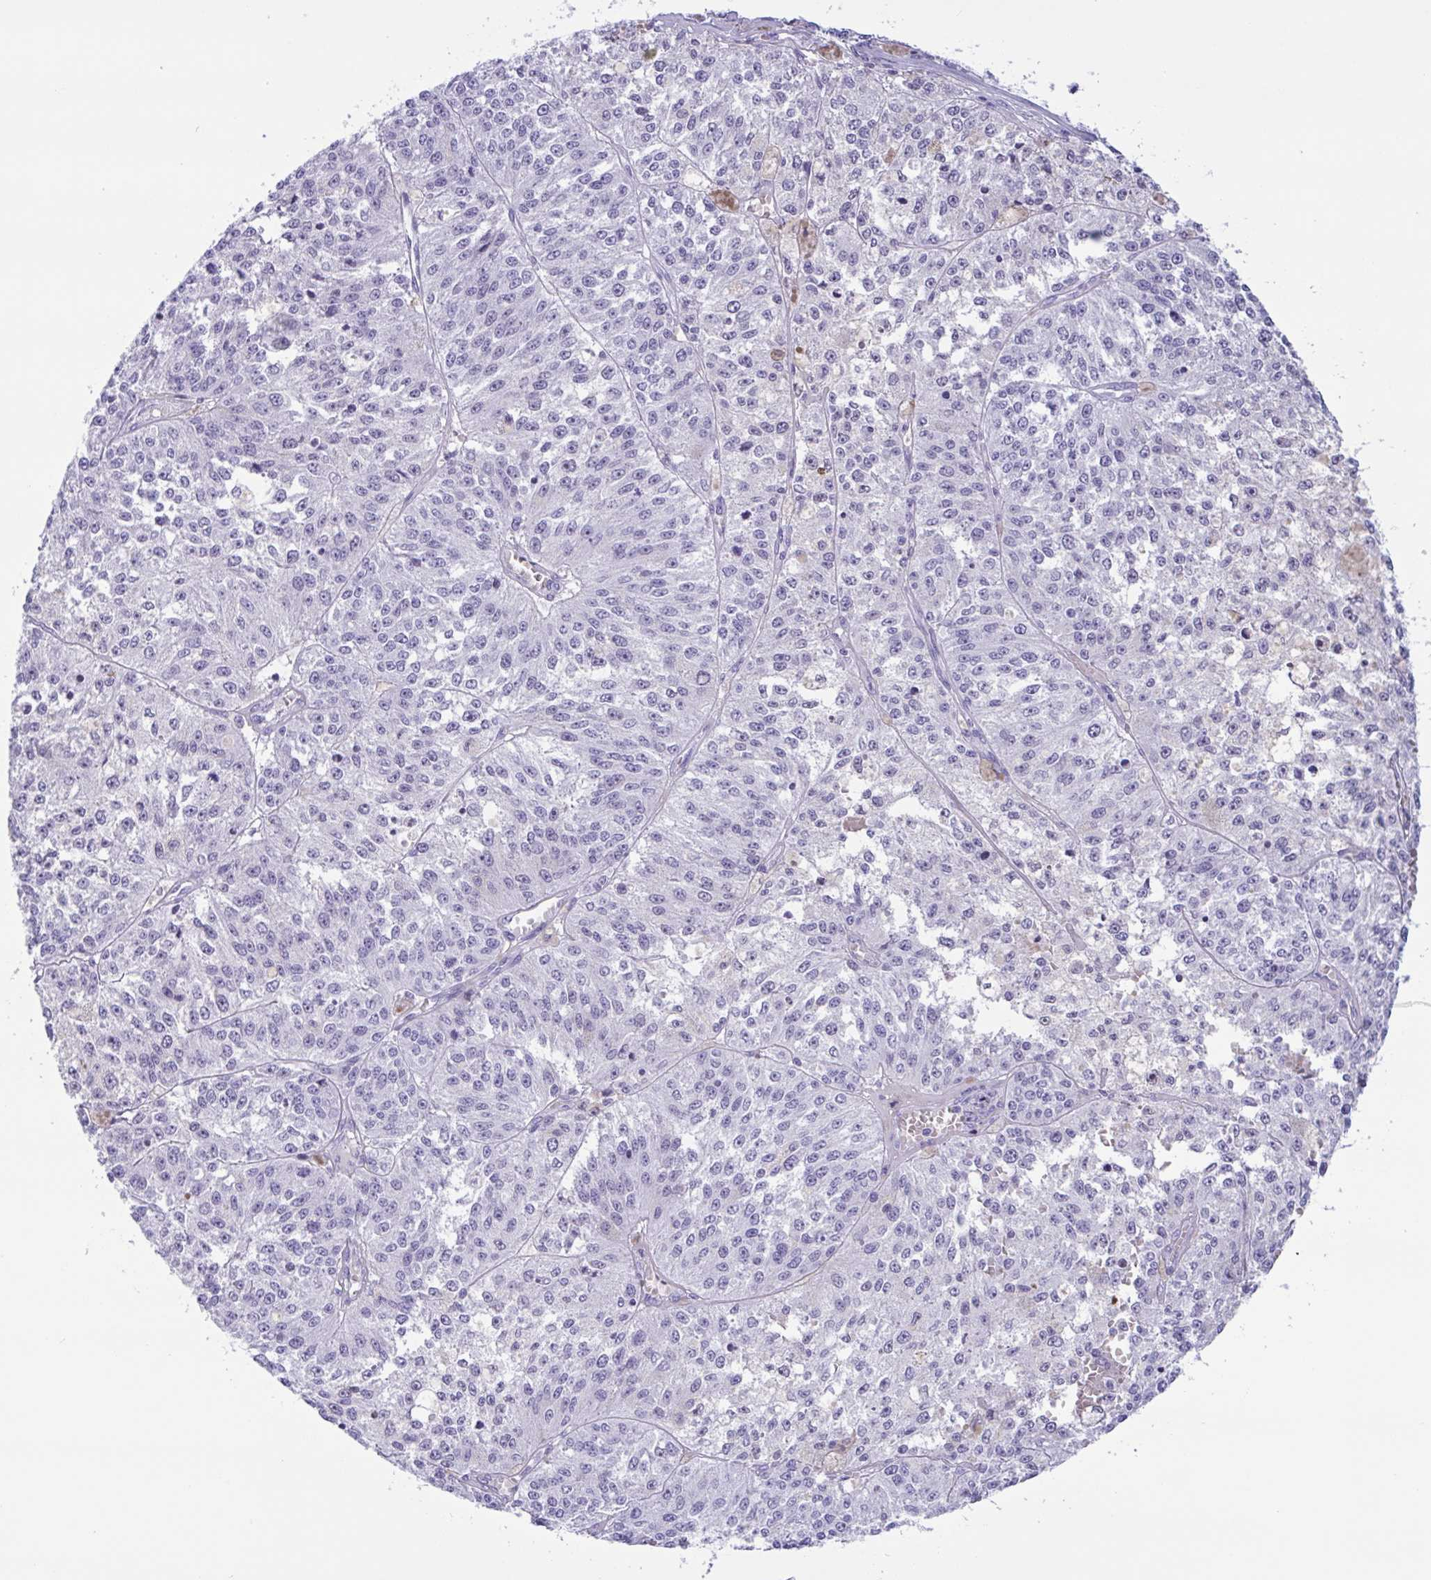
{"staining": {"intensity": "negative", "quantity": "none", "location": "none"}, "tissue": "melanoma", "cell_type": "Tumor cells", "image_type": "cancer", "snomed": [{"axis": "morphology", "description": "Malignant melanoma, Metastatic site"}, {"axis": "topography", "description": "Lymph node"}], "caption": "IHC of malignant melanoma (metastatic site) reveals no staining in tumor cells.", "gene": "ZNF850", "patient": {"sex": "female", "age": 64}}